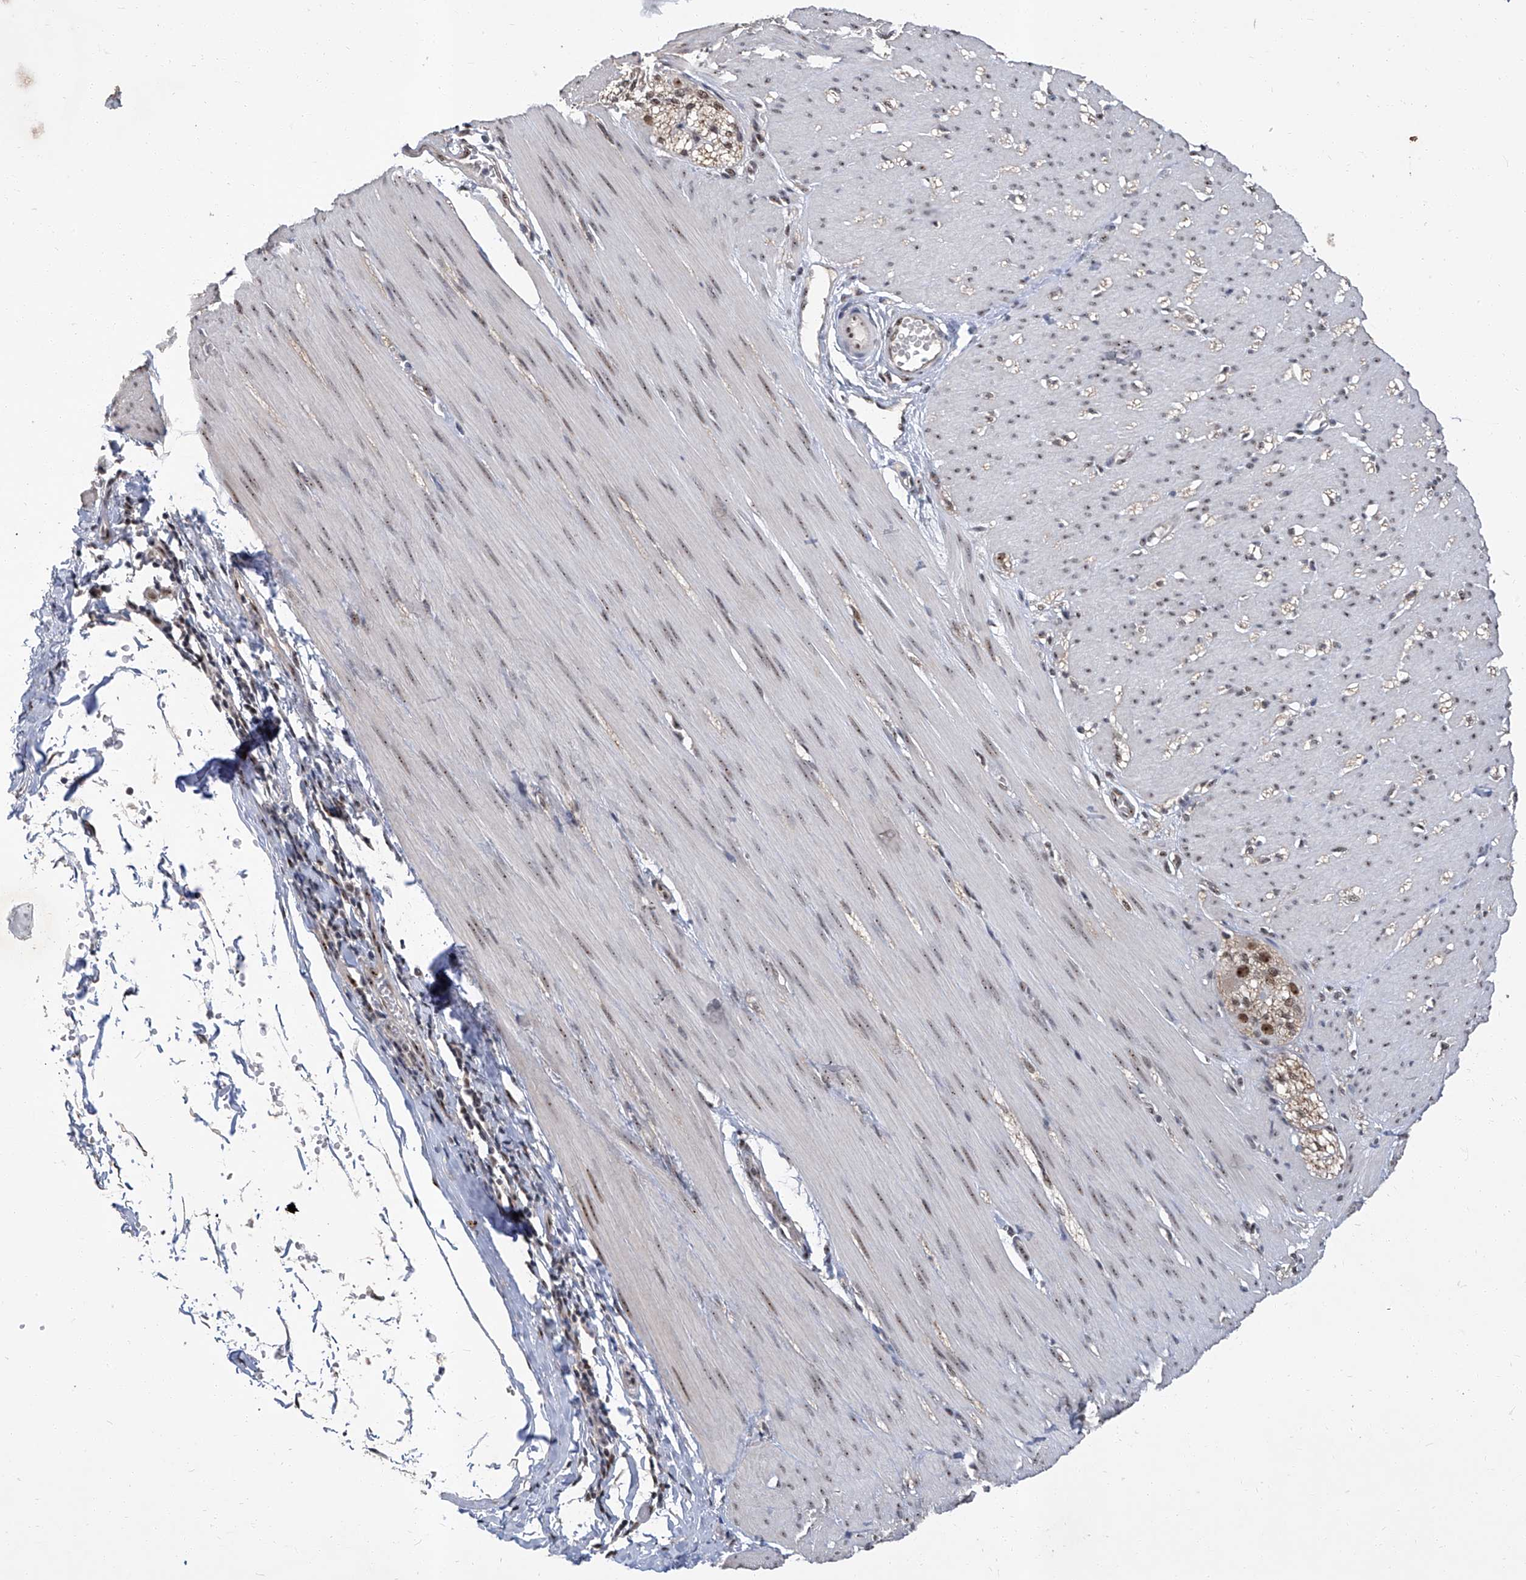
{"staining": {"intensity": "weak", "quantity": "25%-75%", "location": "nuclear"}, "tissue": "smooth muscle", "cell_type": "Smooth muscle cells", "image_type": "normal", "snomed": [{"axis": "morphology", "description": "Normal tissue, NOS"}, {"axis": "morphology", "description": "Adenocarcinoma, NOS"}, {"axis": "topography", "description": "Colon"}, {"axis": "topography", "description": "Peripheral nerve tissue"}], "caption": "Smooth muscle stained with IHC shows weak nuclear positivity in approximately 25%-75% of smooth muscle cells. (DAB = brown stain, brightfield microscopy at high magnification).", "gene": "CMTR1", "patient": {"sex": "male", "age": 14}}